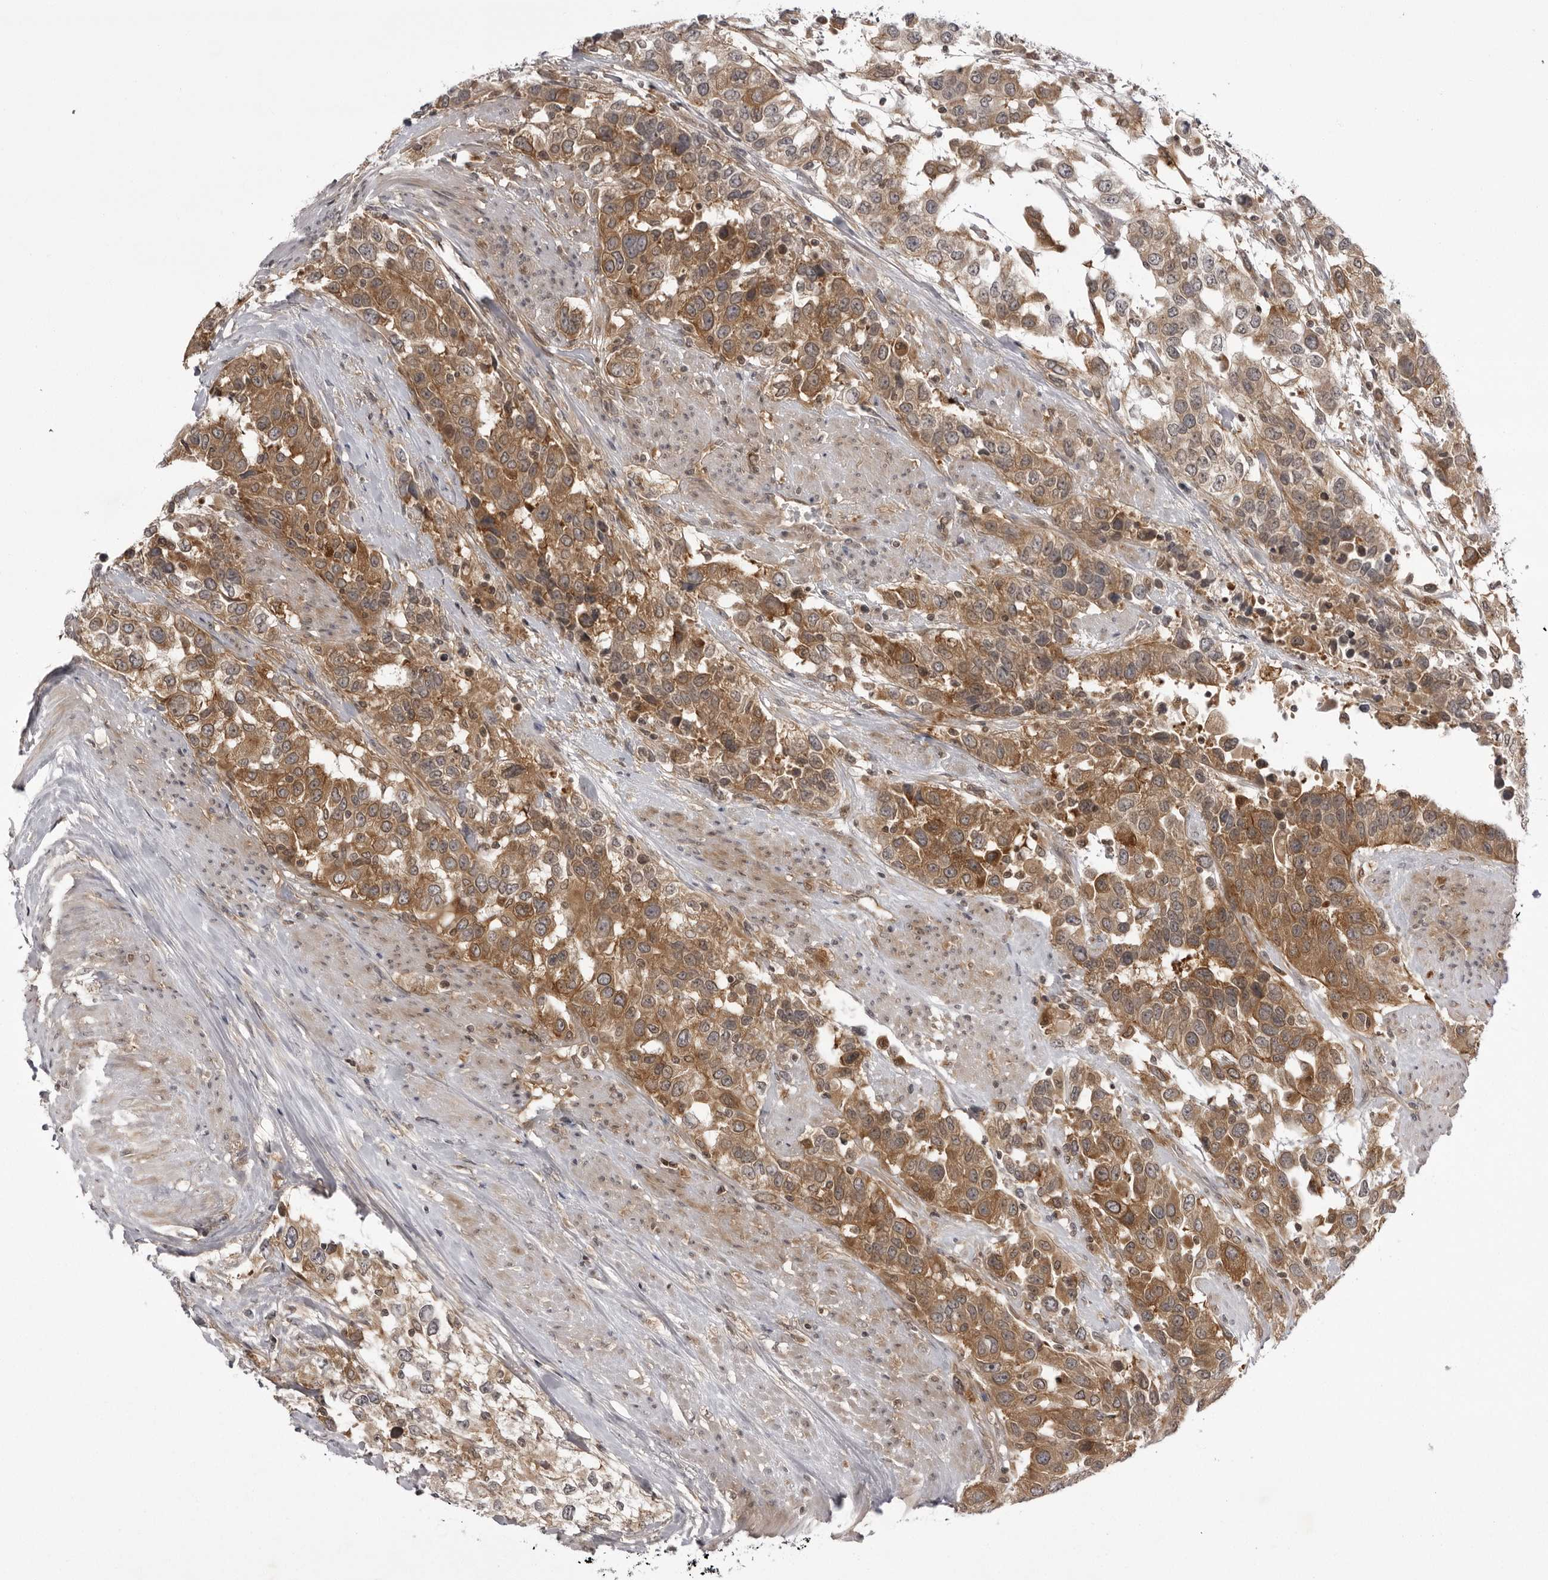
{"staining": {"intensity": "moderate", "quantity": ">75%", "location": "cytoplasmic/membranous"}, "tissue": "urothelial cancer", "cell_type": "Tumor cells", "image_type": "cancer", "snomed": [{"axis": "morphology", "description": "Urothelial carcinoma, High grade"}, {"axis": "topography", "description": "Urinary bladder"}], "caption": "Immunohistochemistry image of neoplastic tissue: human high-grade urothelial carcinoma stained using immunohistochemistry displays medium levels of moderate protein expression localized specifically in the cytoplasmic/membranous of tumor cells, appearing as a cytoplasmic/membranous brown color.", "gene": "USP43", "patient": {"sex": "female", "age": 80}}